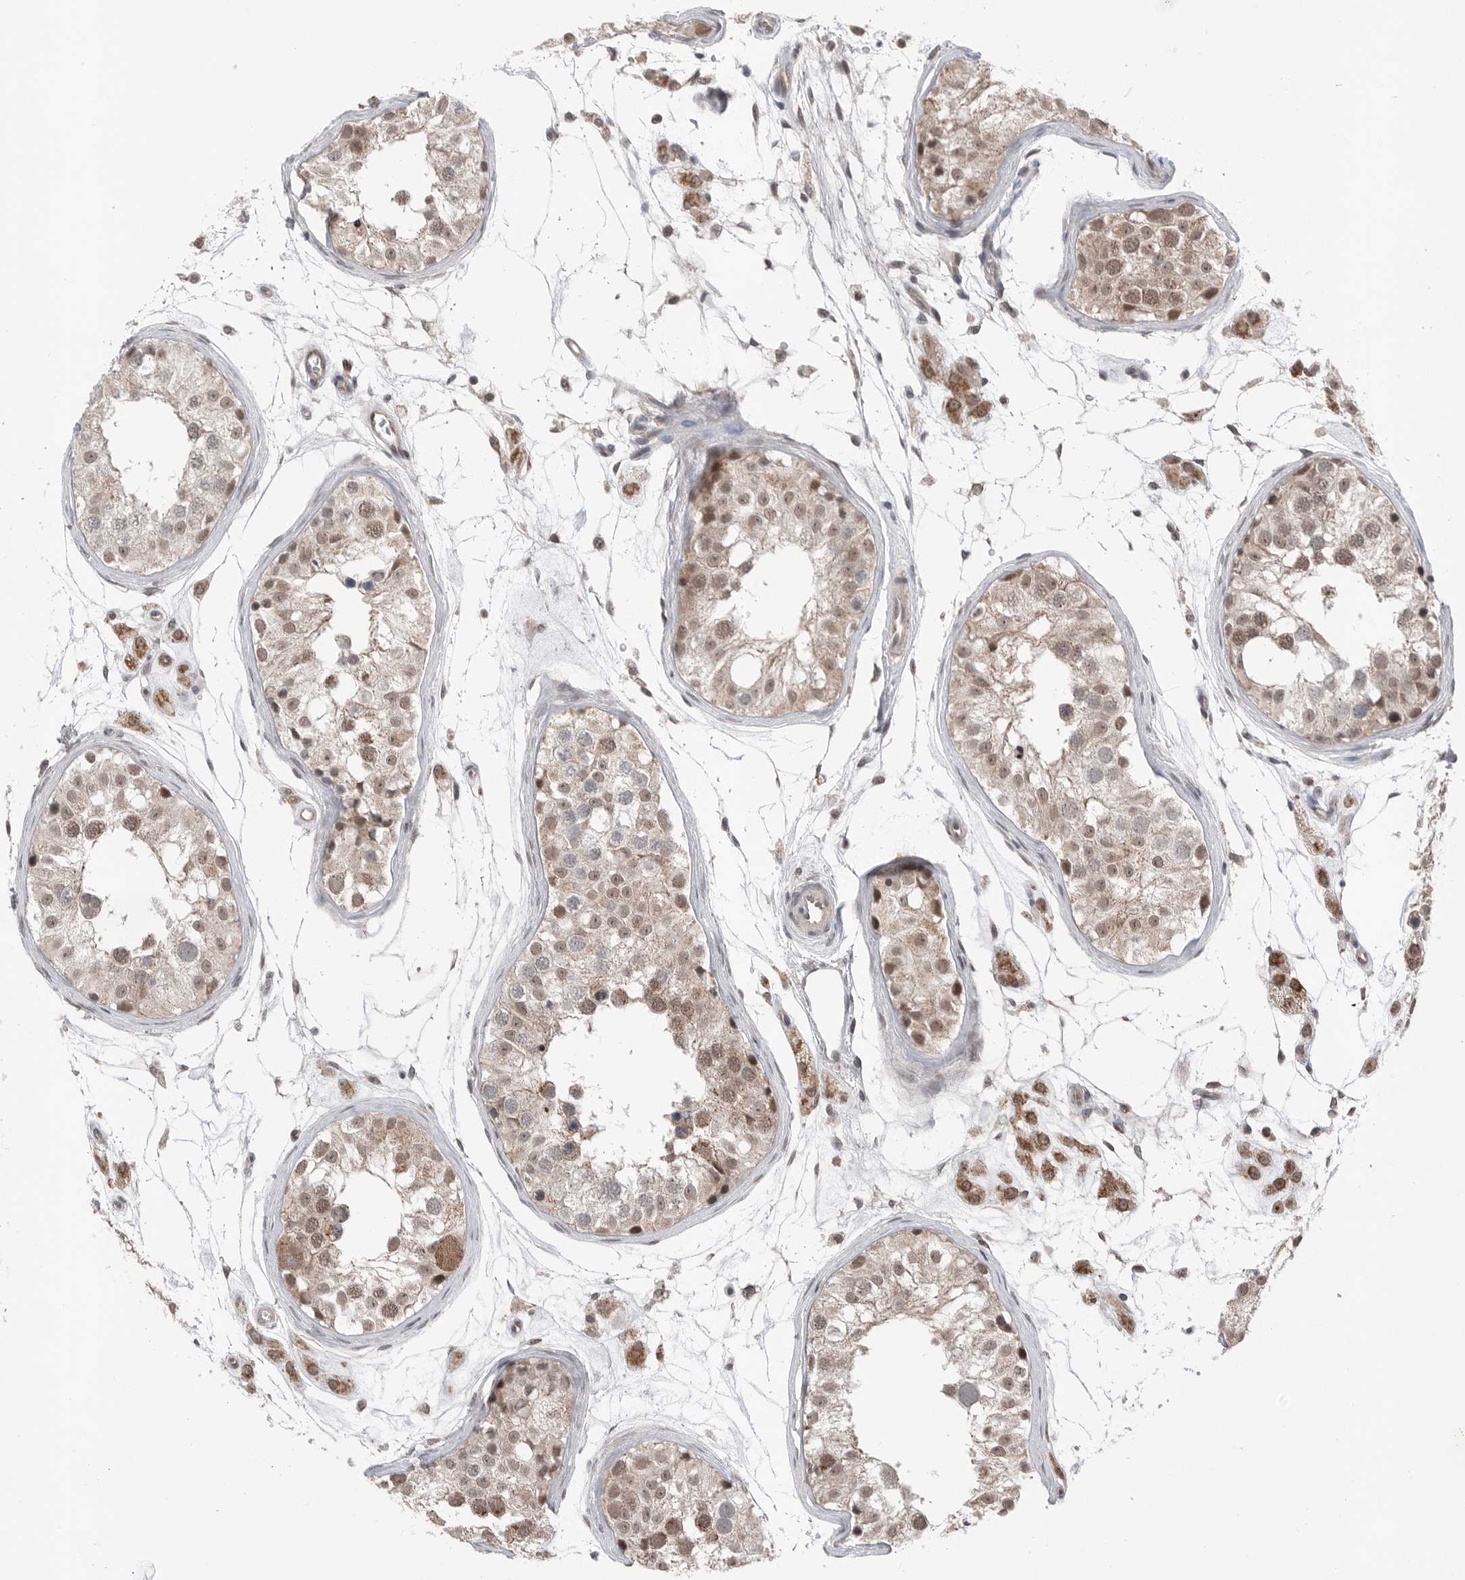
{"staining": {"intensity": "moderate", "quantity": ">75%", "location": "cytoplasmic/membranous,nuclear"}, "tissue": "testis", "cell_type": "Cells in seminiferous ducts", "image_type": "normal", "snomed": [{"axis": "morphology", "description": "Normal tissue, NOS"}, {"axis": "morphology", "description": "Adenocarcinoma, metastatic, NOS"}, {"axis": "topography", "description": "Testis"}], "caption": "Immunohistochemistry (IHC) (DAB) staining of normal testis reveals moderate cytoplasmic/membranous,nuclear protein staining in about >75% of cells in seminiferous ducts.", "gene": "NTAQ1", "patient": {"sex": "male", "age": 26}}